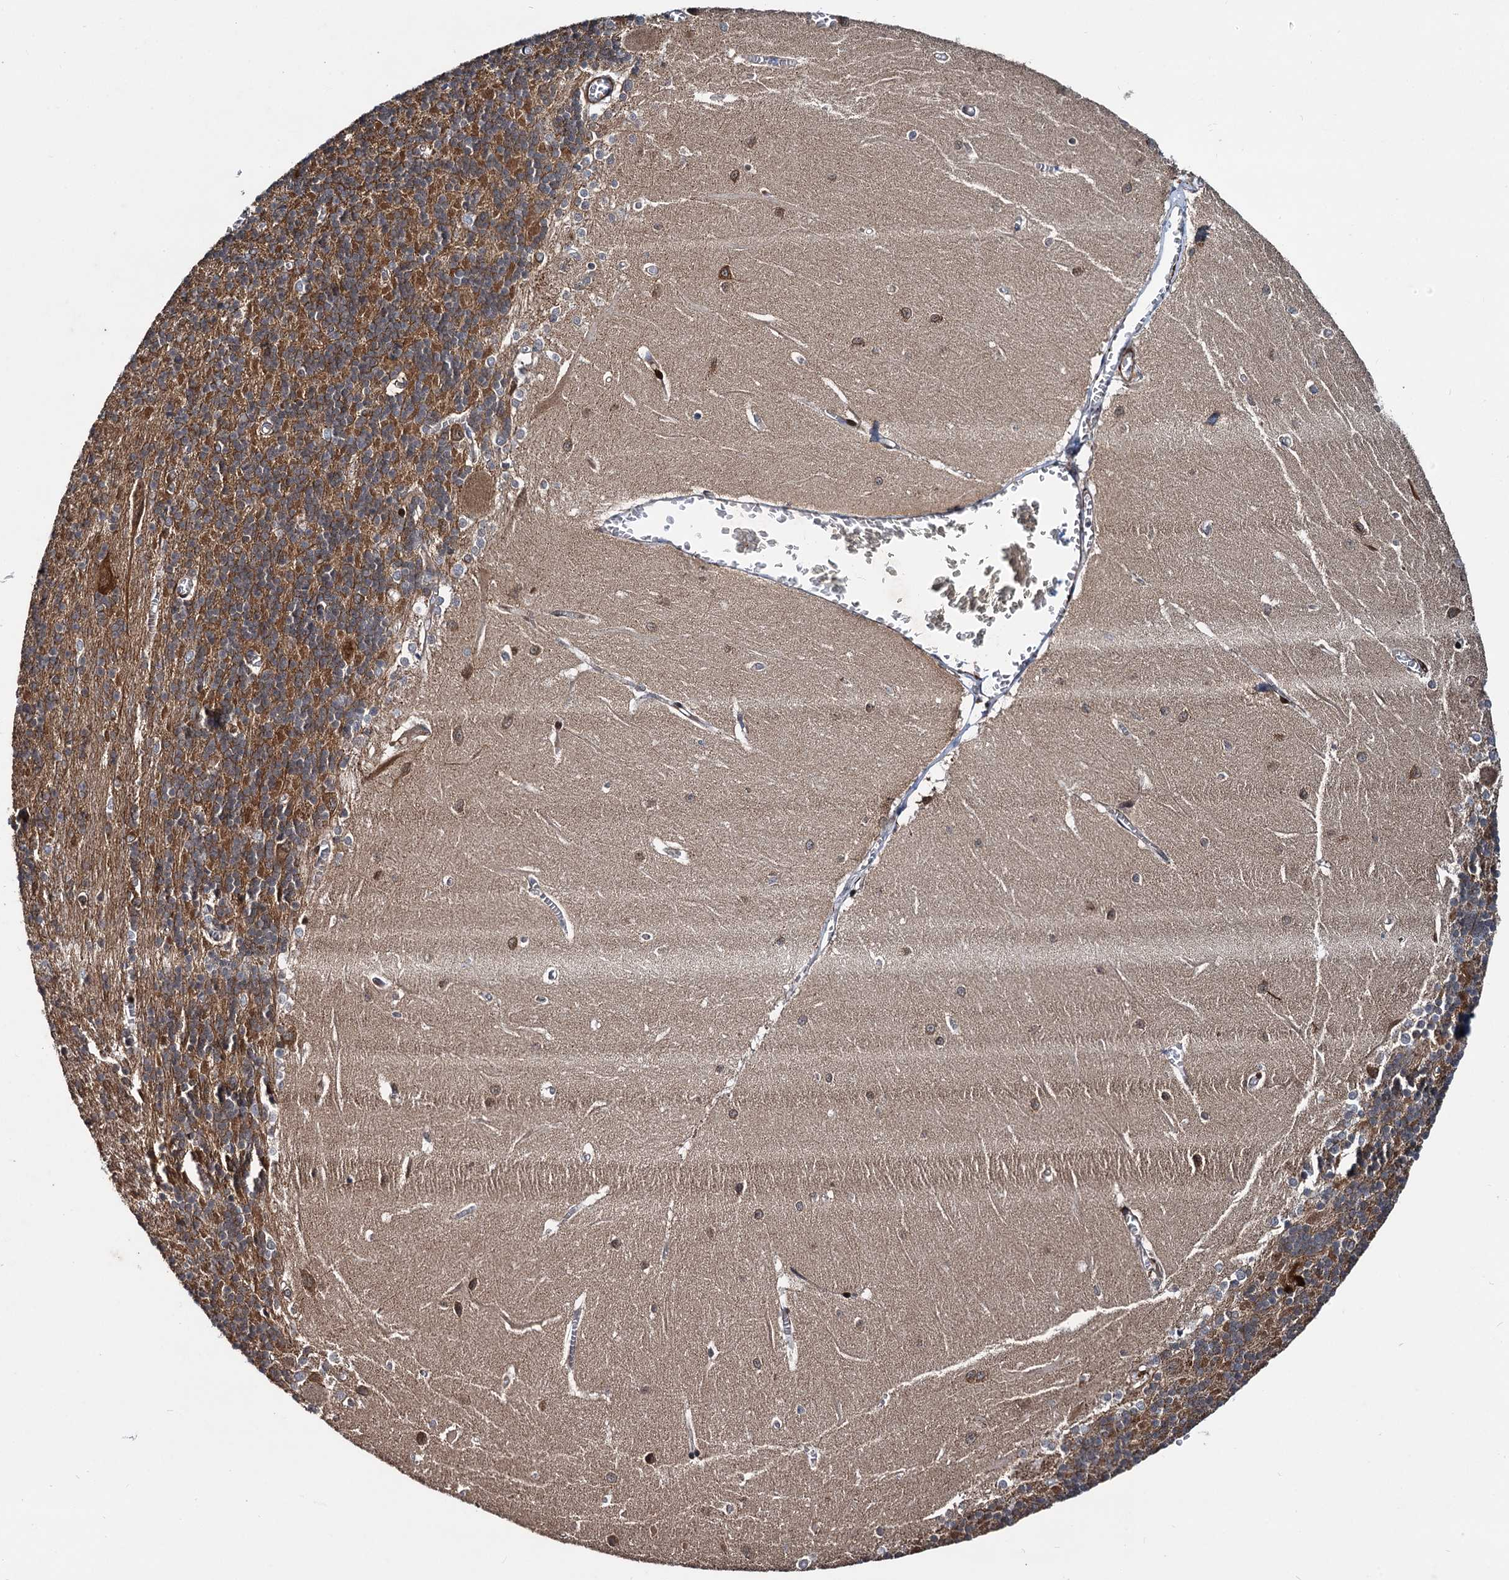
{"staining": {"intensity": "moderate", "quantity": ">75%", "location": "cytoplasmic/membranous"}, "tissue": "cerebellum", "cell_type": "Cells in granular layer", "image_type": "normal", "snomed": [{"axis": "morphology", "description": "Normal tissue, NOS"}, {"axis": "topography", "description": "Cerebellum"}], "caption": "This is an image of immunohistochemistry staining of normal cerebellum, which shows moderate positivity in the cytoplasmic/membranous of cells in granular layer.", "gene": "ARHGAP42", "patient": {"sex": "male", "age": 37}}